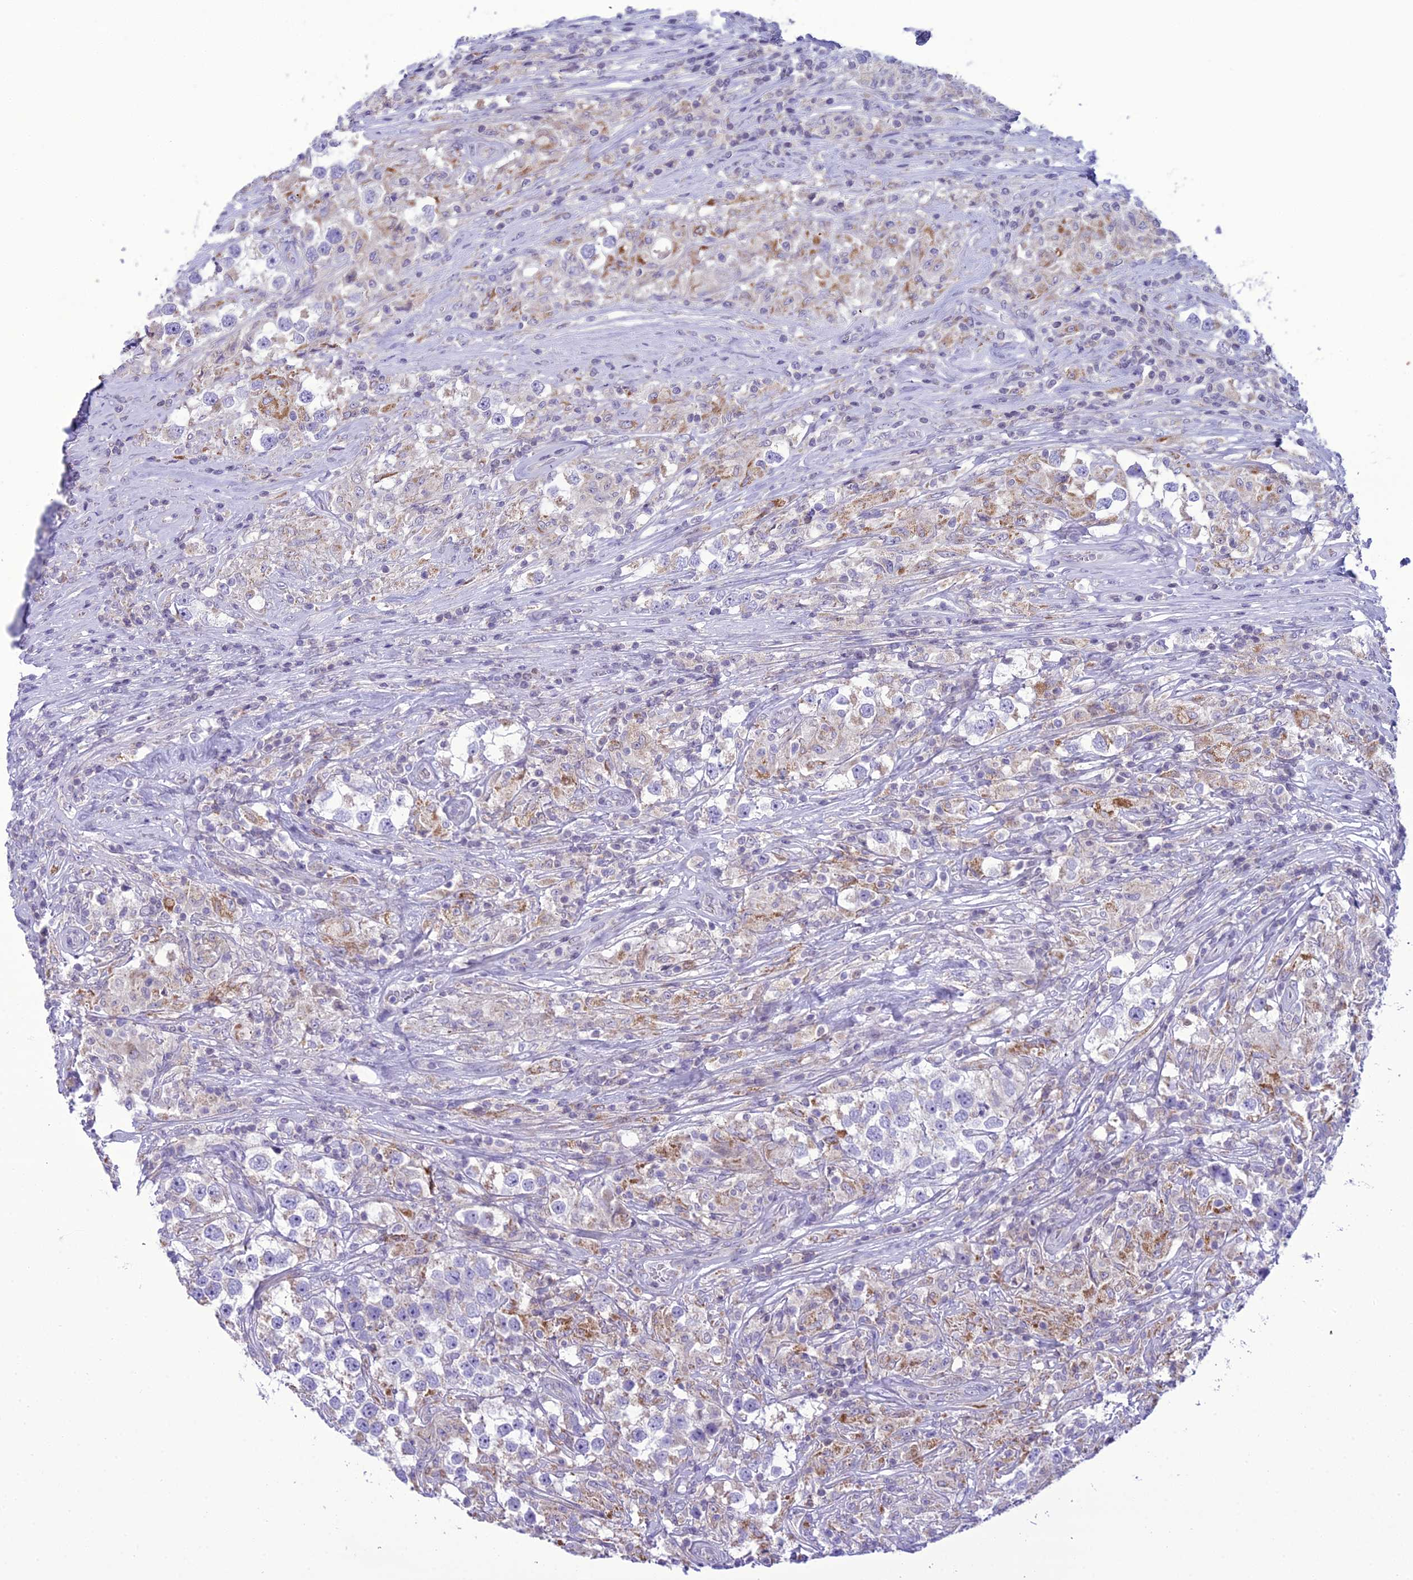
{"staining": {"intensity": "negative", "quantity": "none", "location": "none"}, "tissue": "testis cancer", "cell_type": "Tumor cells", "image_type": "cancer", "snomed": [{"axis": "morphology", "description": "Seminoma, NOS"}, {"axis": "topography", "description": "Testis"}], "caption": "A photomicrograph of human testis cancer (seminoma) is negative for staining in tumor cells.", "gene": "B9D2", "patient": {"sex": "male", "age": 46}}